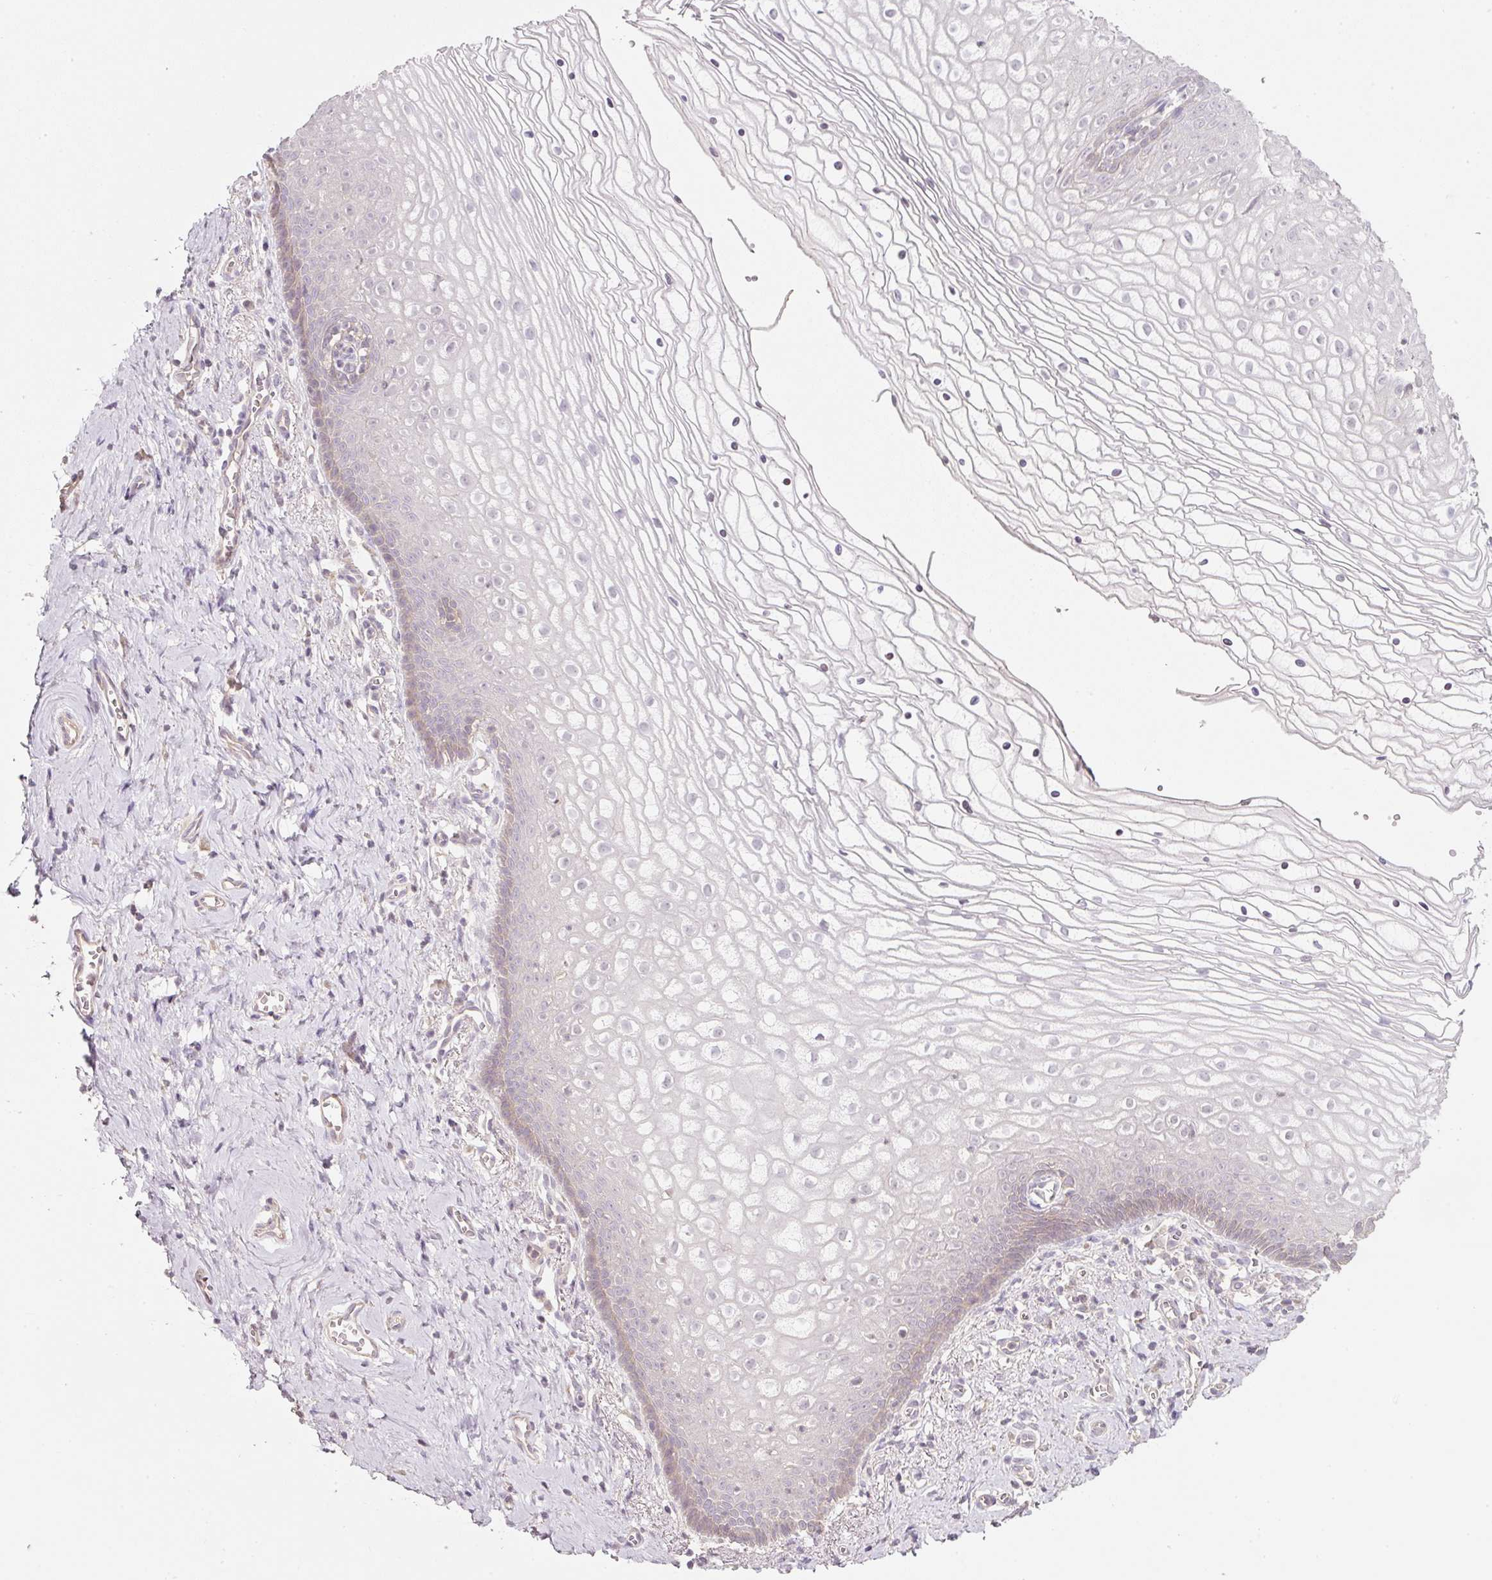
{"staining": {"intensity": "moderate", "quantity": "<25%", "location": "cytoplasmic/membranous"}, "tissue": "vagina", "cell_type": "Squamous epithelial cells", "image_type": "normal", "snomed": [{"axis": "morphology", "description": "Normal tissue, NOS"}, {"axis": "topography", "description": "Vagina"}], "caption": "A low amount of moderate cytoplasmic/membranous staining is identified in about <25% of squamous epithelial cells in unremarkable vagina.", "gene": "TIRAP", "patient": {"sex": "female", "age": 56}}